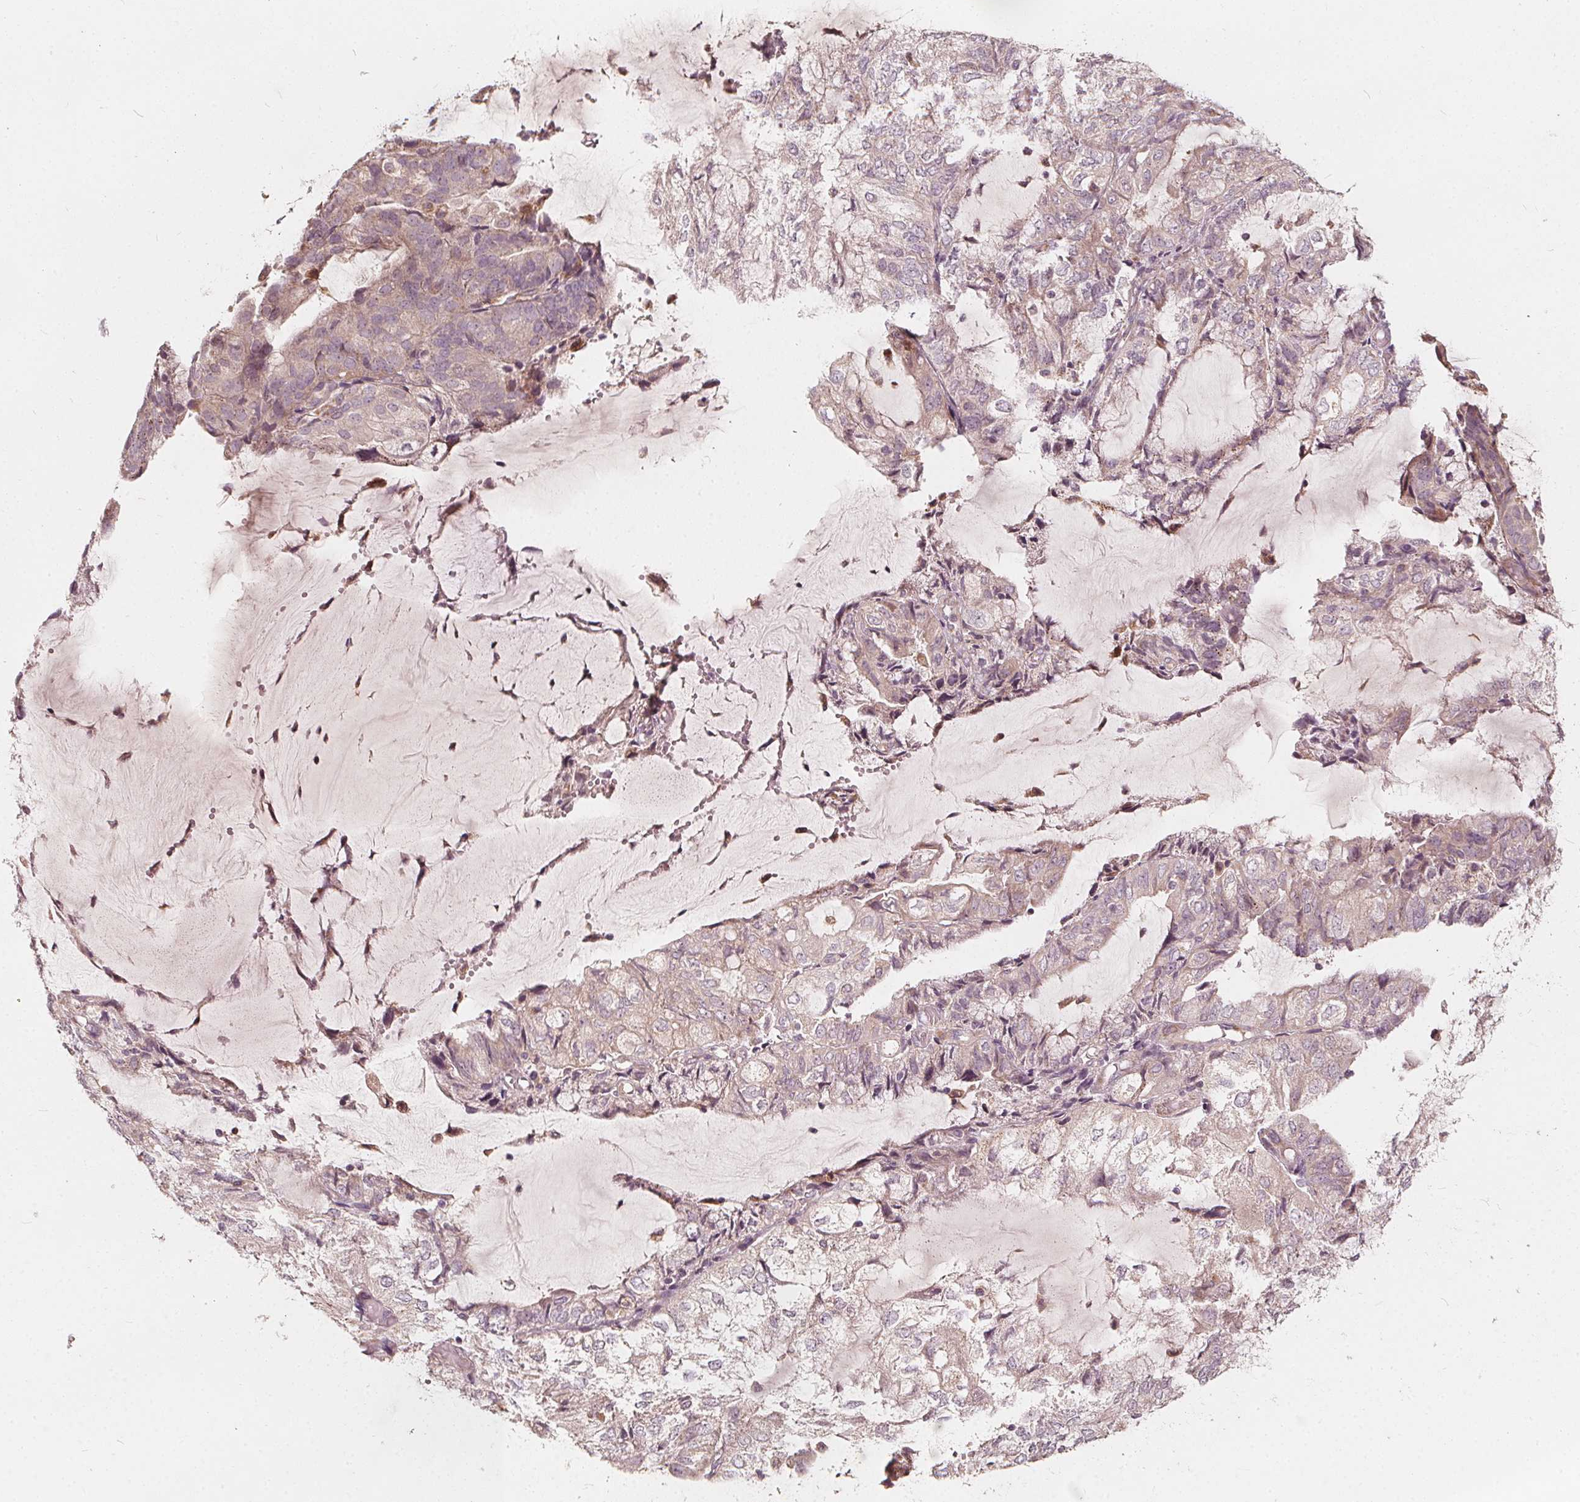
{"staining": {"intensity": "negative", "quantity": "none", "location": "none"}, "tissue": "endometrial cancer", "cell_type": "Tumor cells", "image_type": "cancer", "snomed": [{"axis": "morphology", "description": "Adenocarcinoma, NOS"}, {"axis": "topography", "description": "Endometrium"}], "caption": "High magnification brightfield microscopy of endometrial cancer stained with DAB (brown) and counterstained with hematoxylin (blue): tumor cells show no significant positivity. Nuclei are stained in blue.", "gene": "NPC1L1", "patient": {"sex": "female", "age": 81}}